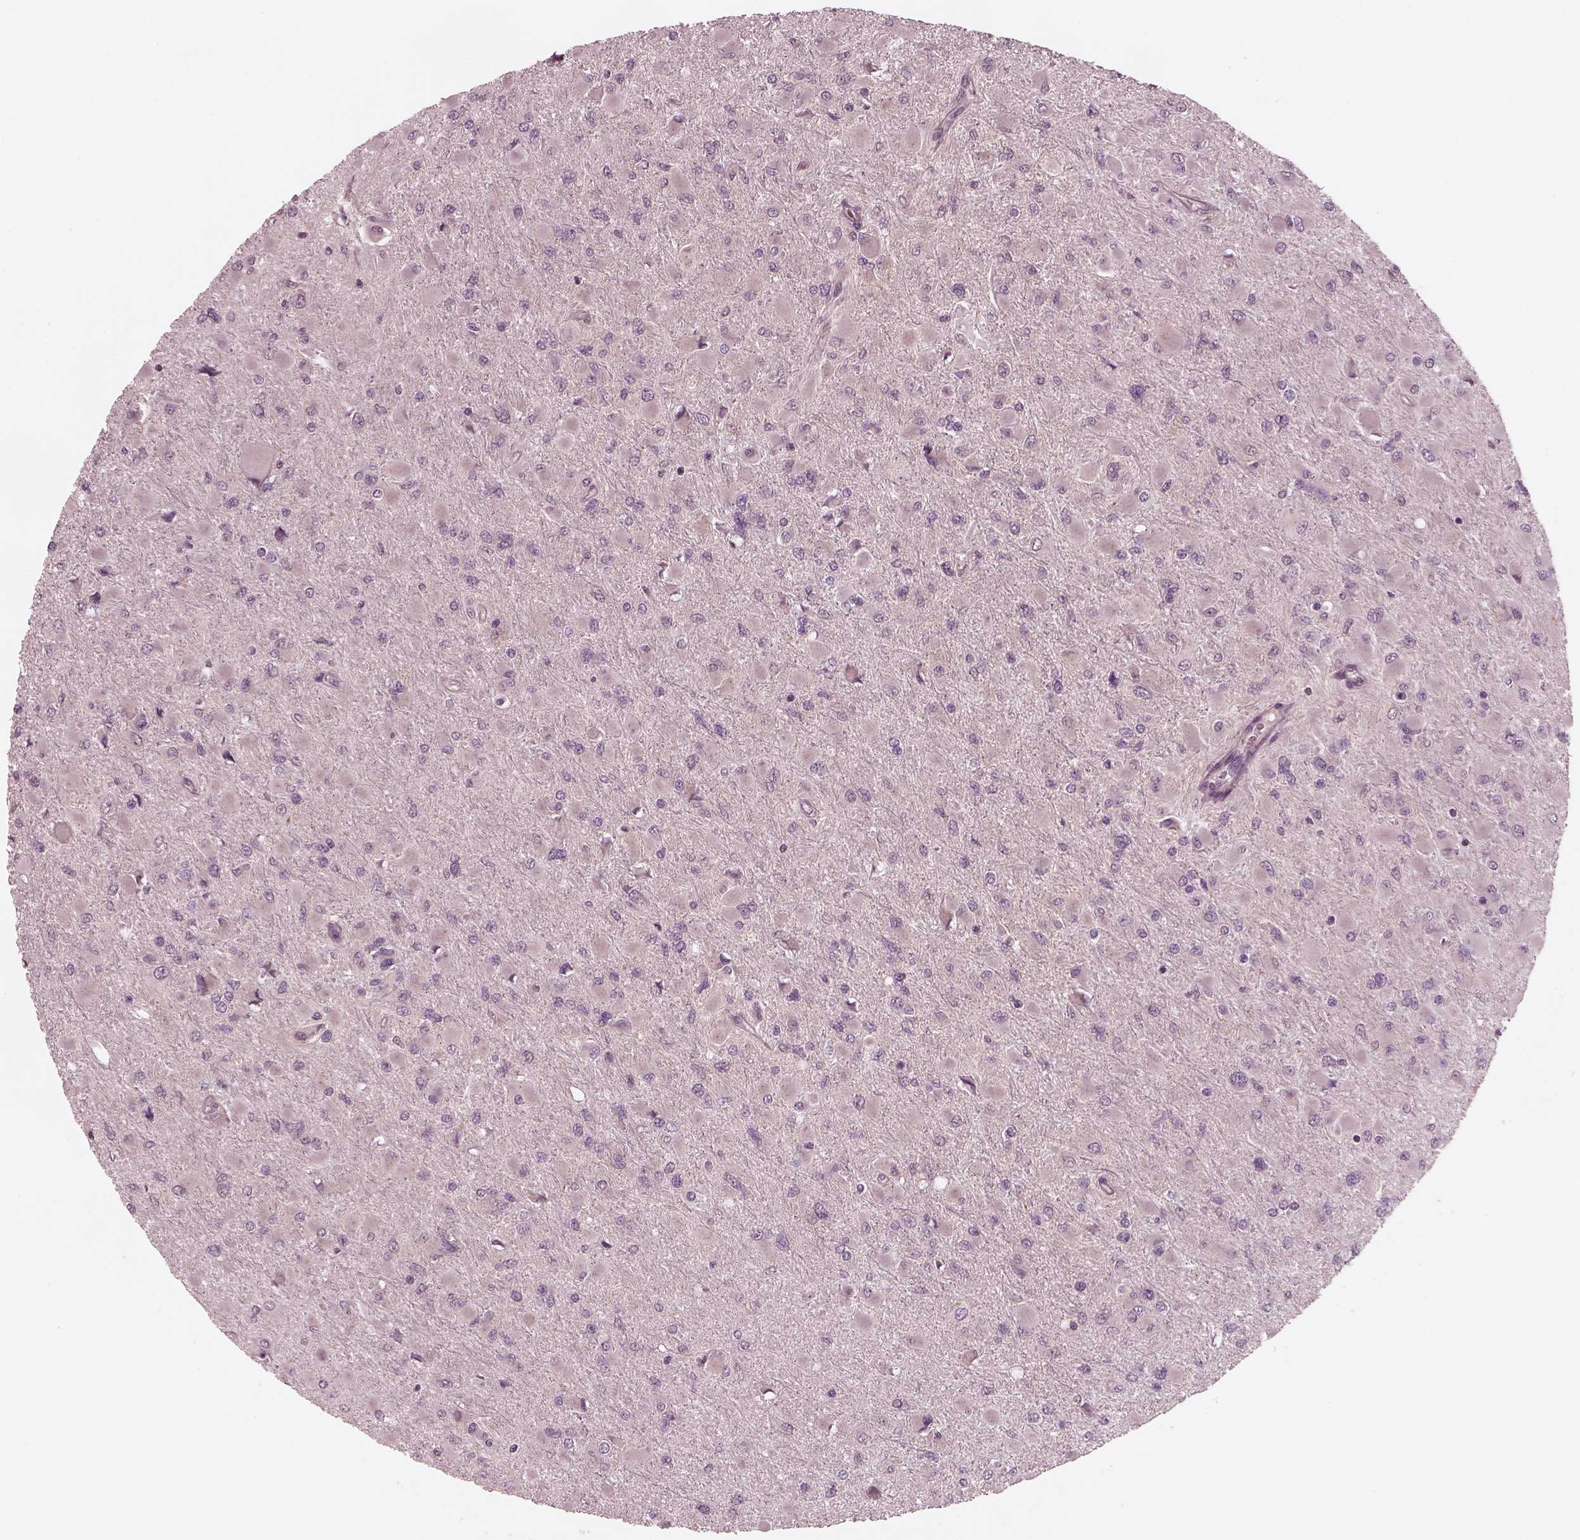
{"staining": {"intensity": "negative", "quantity": "none", "location": "none"}, "tissue": "glioma", "cell_type": "Tumor cells", "image_type": "cancer", "snomed": [{"axis": "morphology", "description": "Glioma, malignant, High grade"}, {"axis": "topography", "description": "Cerebral cortex"}], "caption": "This histopathology image is of glioma stained with immunohistochemistry to label a protein in brown with the nuclei are counter-stained blue. There is no positivity in tumor cells.", "gene": "TUBG1", "patient": {"sex": "female", "age": 36}}